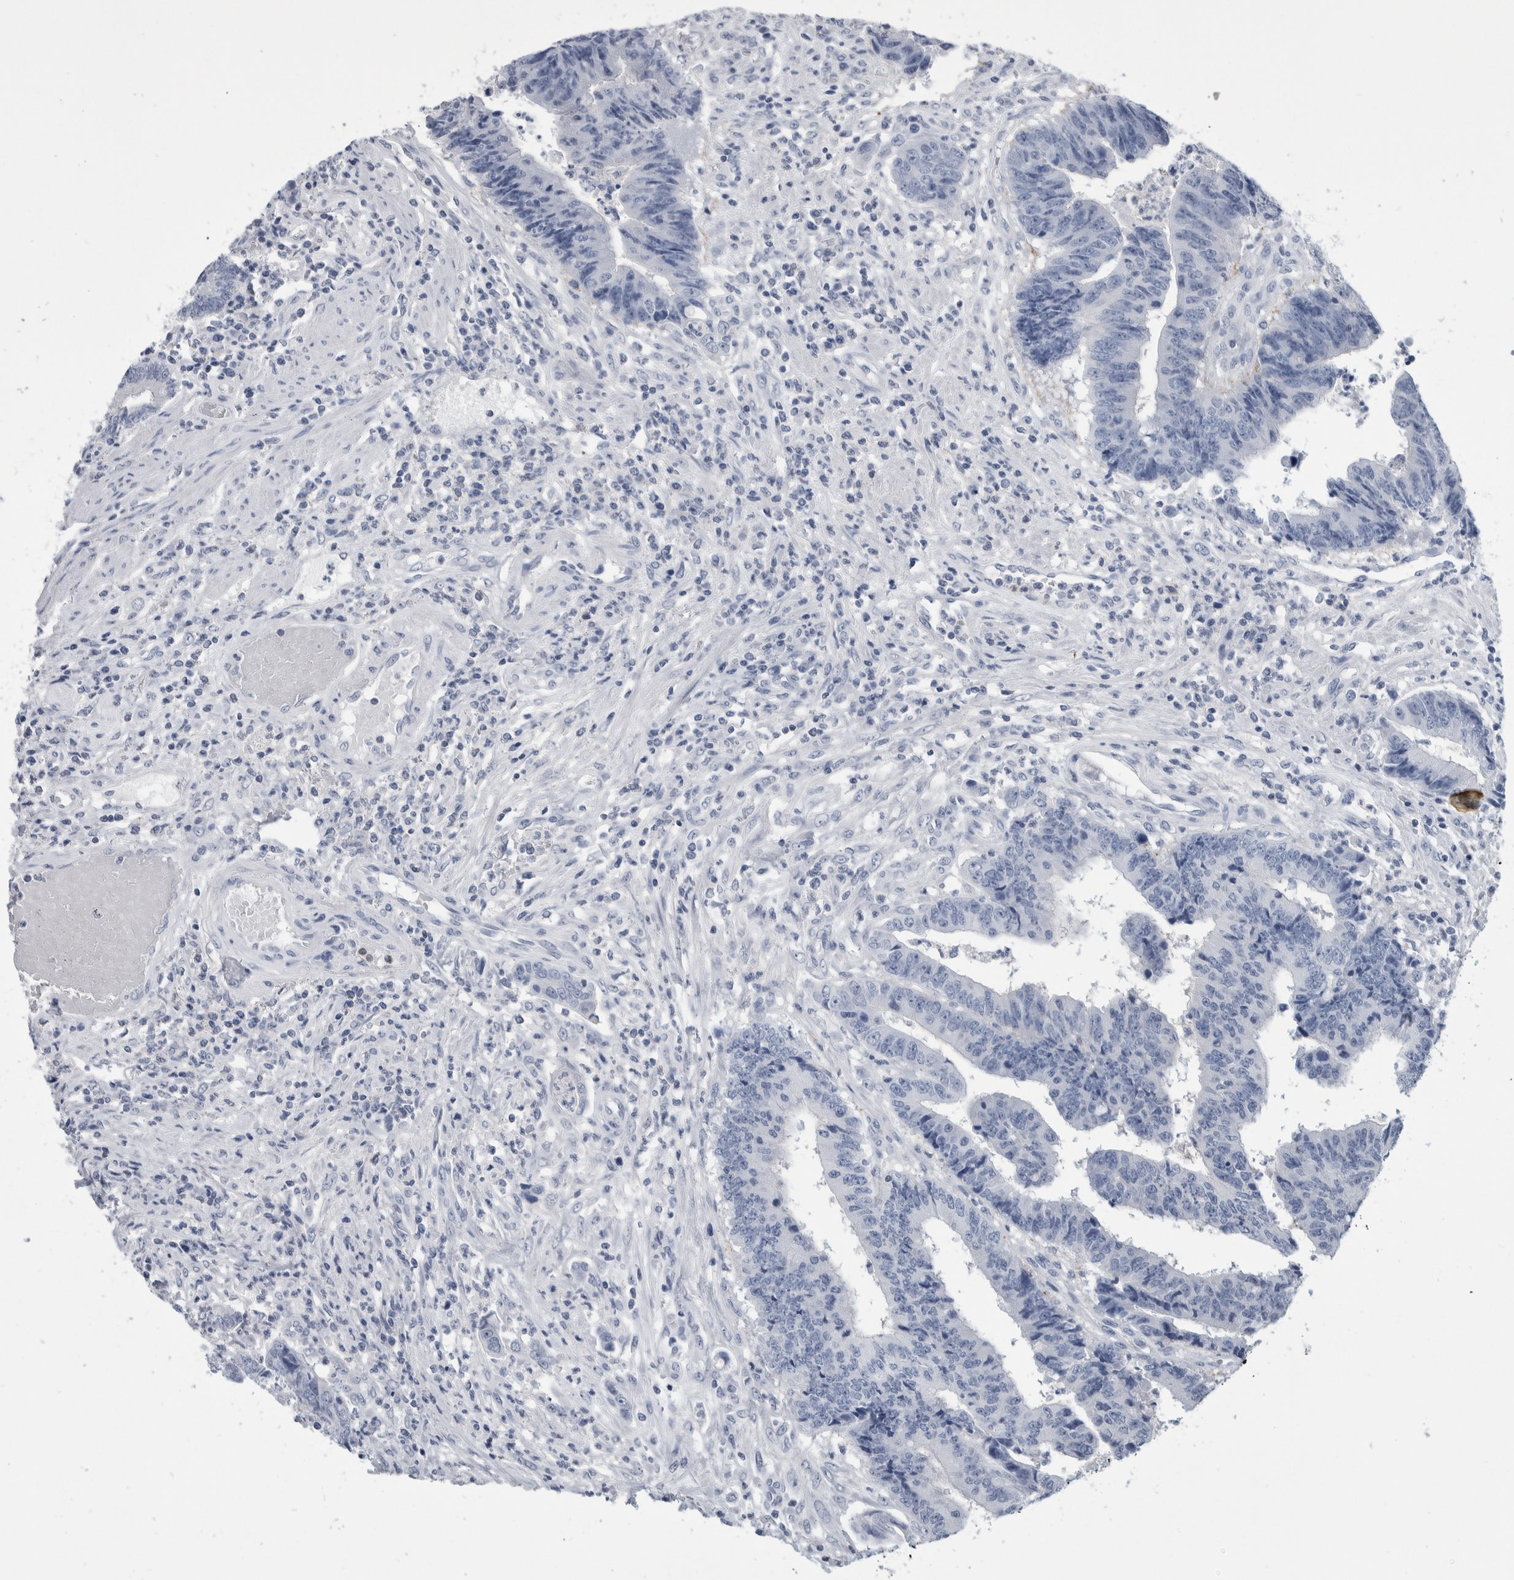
{"staining": {"intensity": "negative", "quantity": "none", "location": "none"}, "tissue": "colorectal cancer", "cell_type": "Tumor cells", "image_type": "cancer", "snomed": [{"axis": "morphology", "description": "Adenocarcinoma, NOS"}, {"axis": "topography", "description": "Rectum"}], "caption": "The micrograph shows no significant staining in tumor cells of colorectal cancer (adenocarcinoma). (Stains: DAB immunohistochemistry with hematoxylin counter stain, Microscopy: brightfield microscopy at high magnification).", "gene": "ANKFY1", "patient": {"sex": "male", "age": 84}}